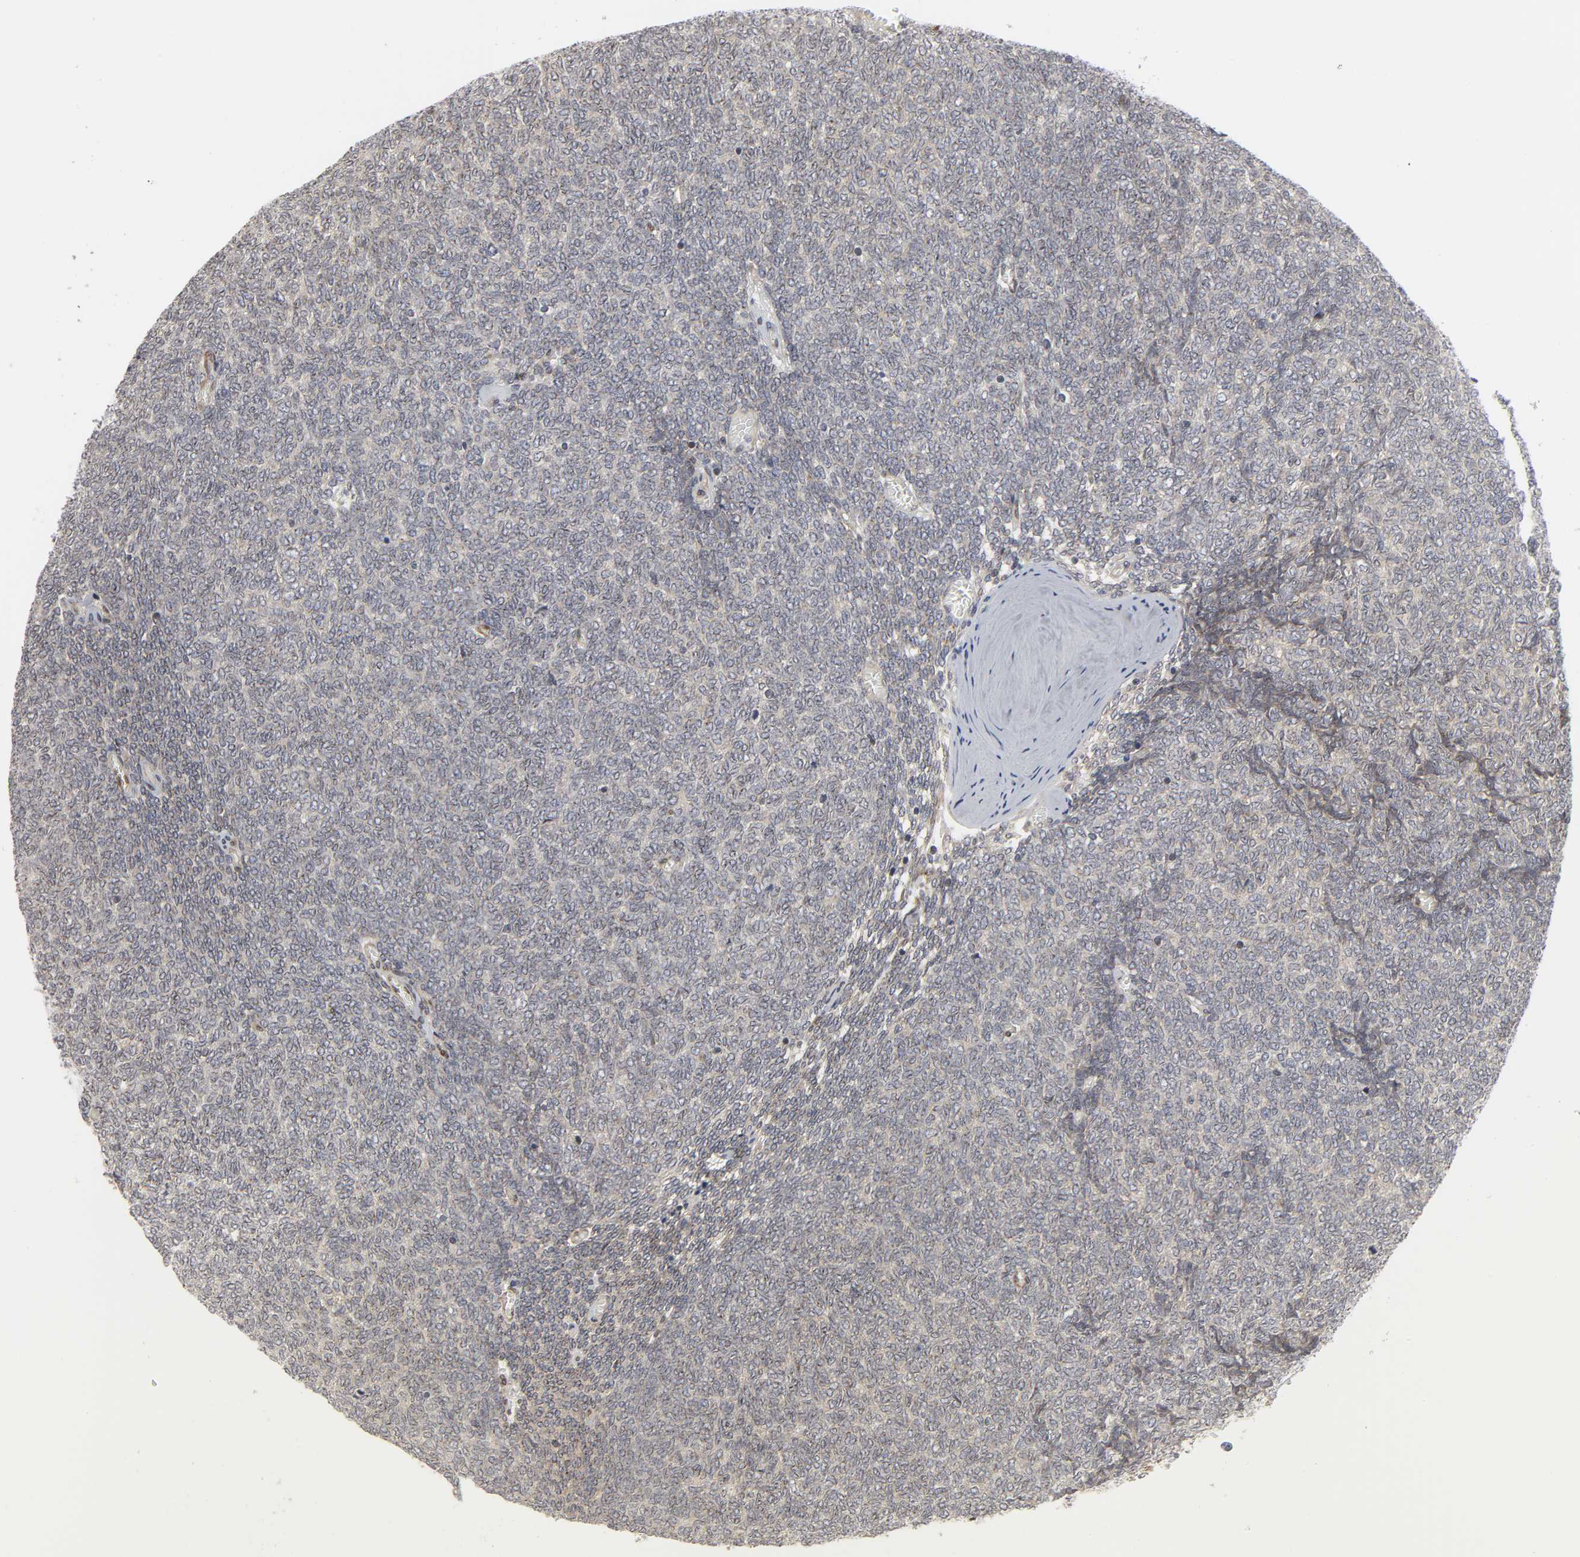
{"staining": {"intensity": "negative", "quantity": "none", "location": "none"}, "tissue": "renal cancer", "cell_type": "Tumor cells", "image_type": "cancer", "snomed": [{"axis": "morphology", "description": "Neoplasm, malignant, NOS"}, {"axis": "topography", "description": "Kidney"}], "caption": "An immunohistochemistry (IHC) image of neoplasm (malignant) (renal) is shown. There is no staining in tumor cells of neoplasm (malignant) (renal).", "gene": "ASB6", "patient": {"sex": "male", "age": 28}}